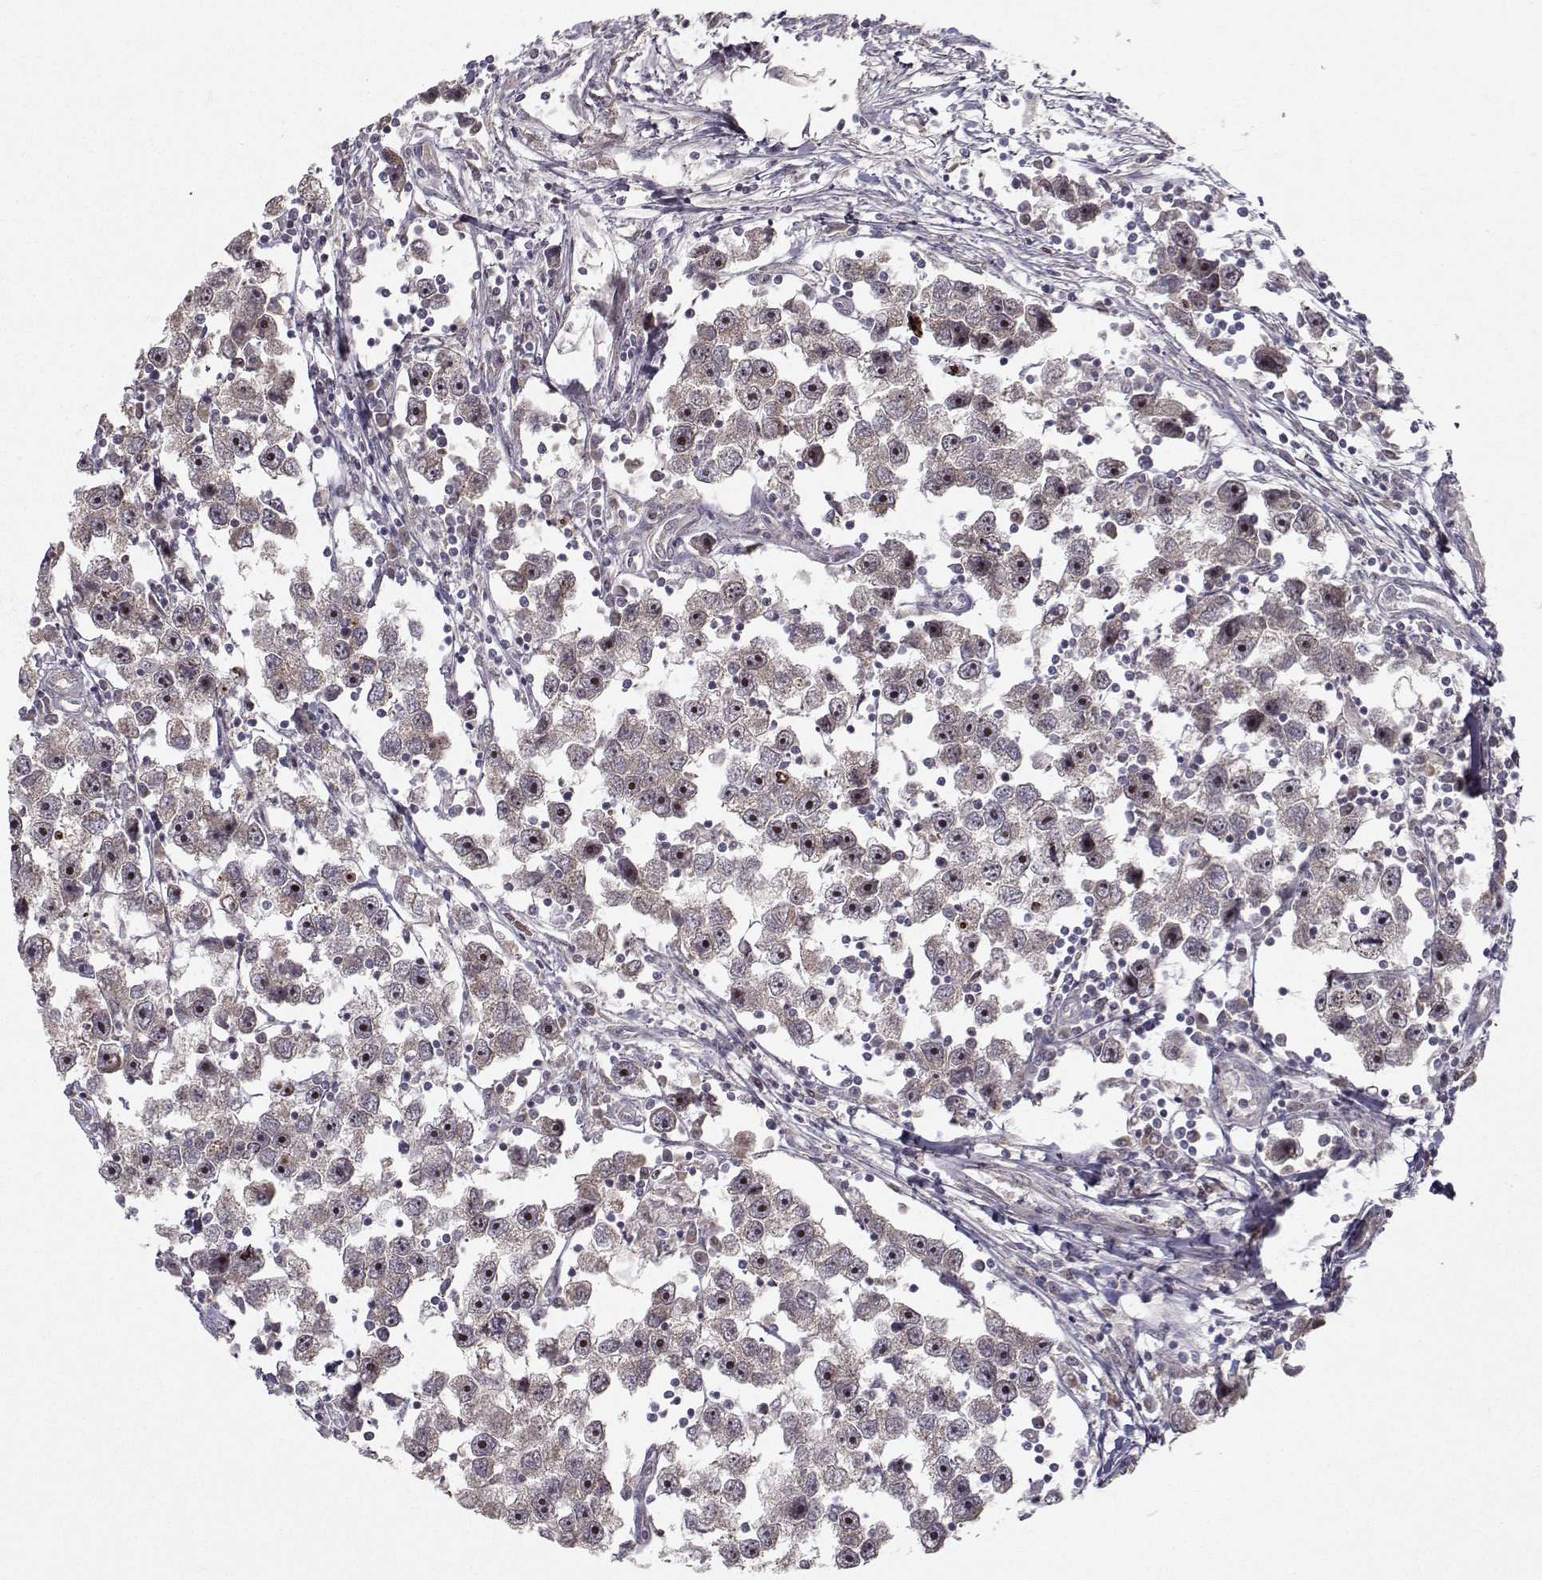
{"staining": {"intensity": "strong", "quantity": "<25%", "location": "nuclear"}, "tissue": "testis cancer", "cell_type": "Tumor cells", "image_type": "cancer", "snomed": [{"axis": "morphology", "description": "Seminoma, NOS"}, {"axis": "topography", "description": "Testis"}], "caption": "Brown immunohistochemical staining in human testis cancer (seminoma) demonstrates strong nuclear expression in about <25% of tumor cells.", "gene": "APC", "patient": {"sex": "male", "age": 30}}